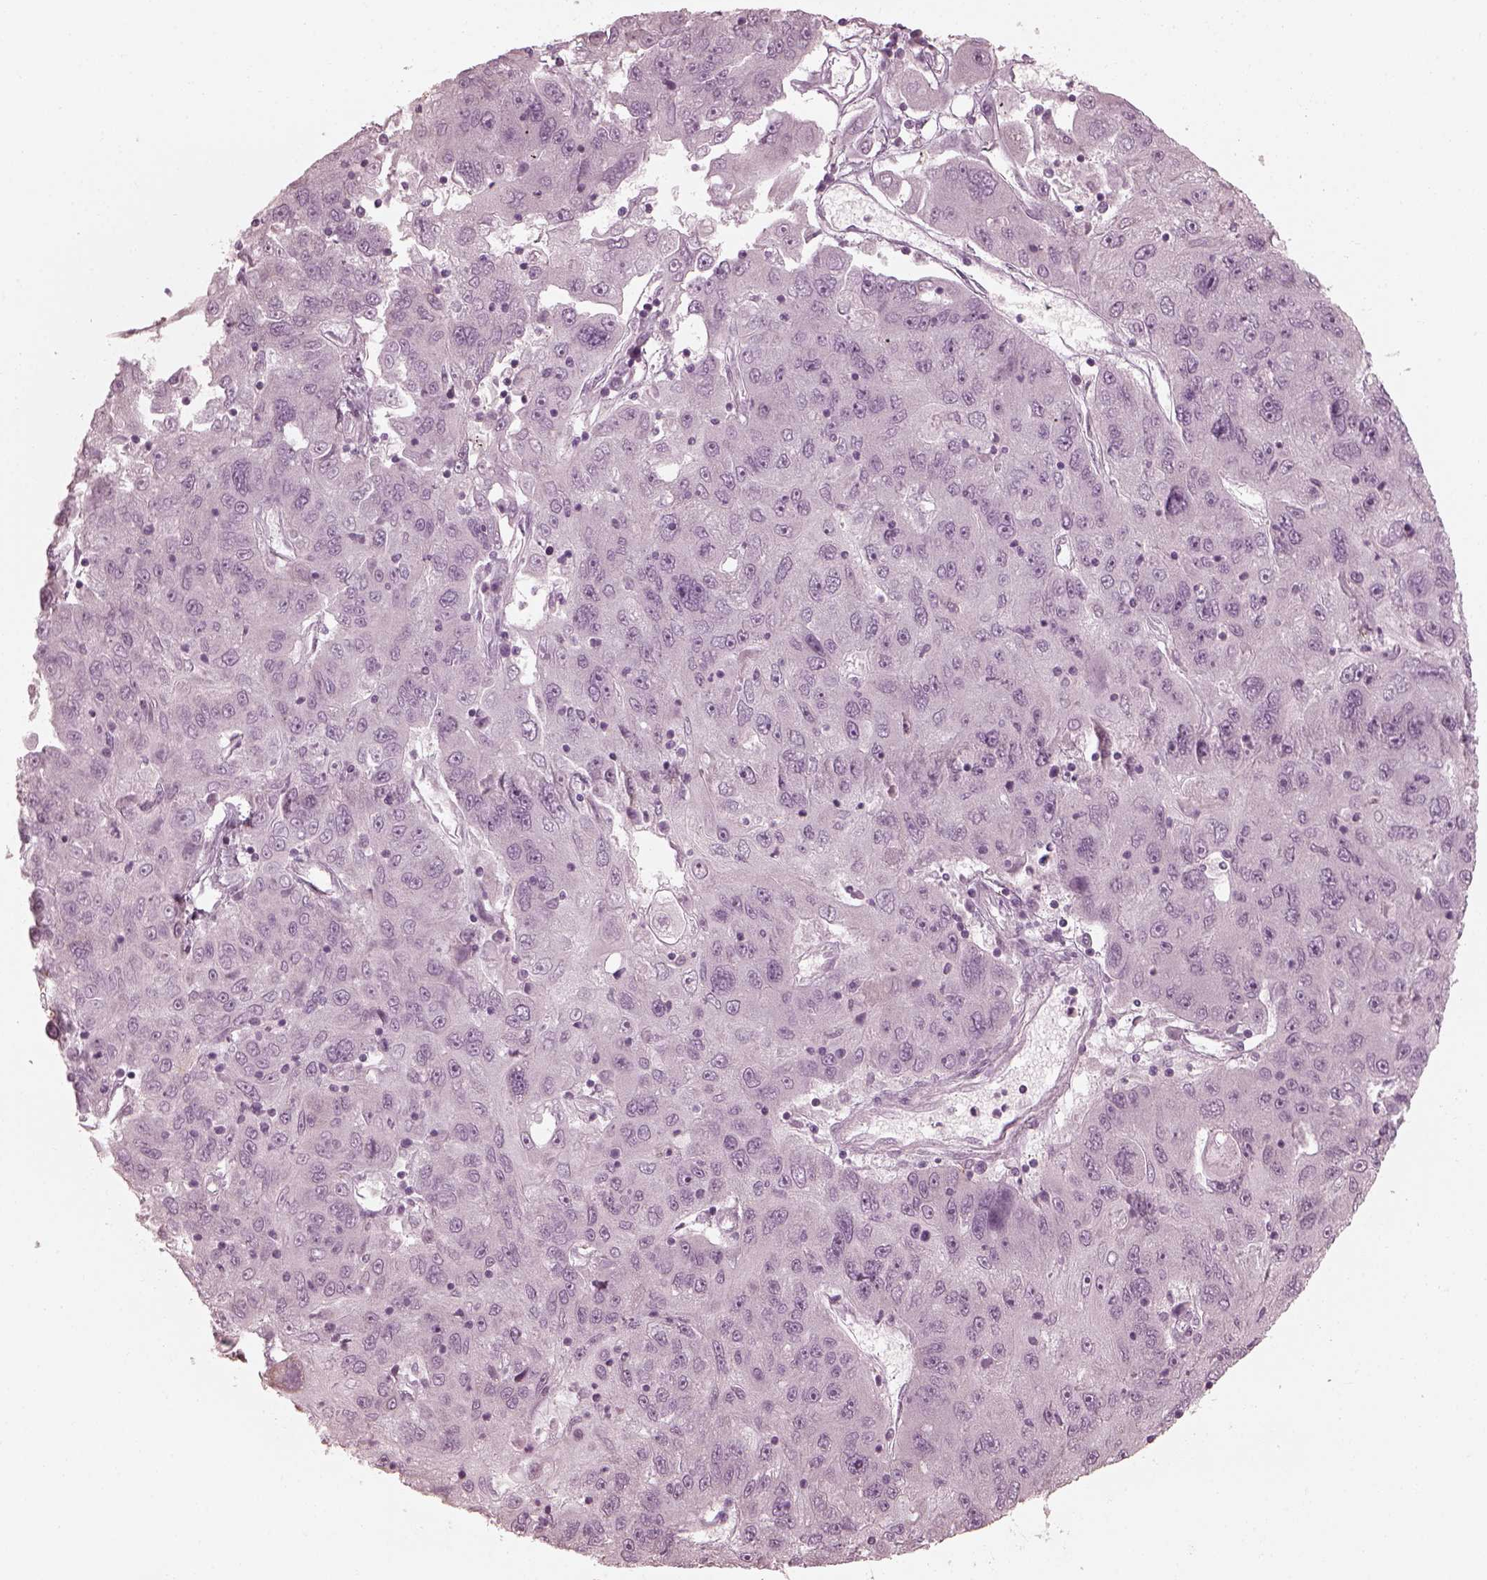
{"staining": {"intensity": "negative", "quantity": "none", "location": "none"}, "tissue": "stomach cancer", "cell_type": "Tumor cells", "image_type": "cancer", "snomed": [{"axis": "morphology", "description": "Adenocarcinoma, NOS"}, {"axis": "topography", "description": "Stomach"}], "caption": "A high-resolution image shows IHC staining of stomach cancer, which displays no significant positivity in tumor cells. (Stains: DAB immunohistochemistry (IHC) with hematoxylin counter stain, Microscopy: brightfield microscopy at high magnification).", "gene": "SAXO2", "patient": {"sex": "male", "age": 56}}